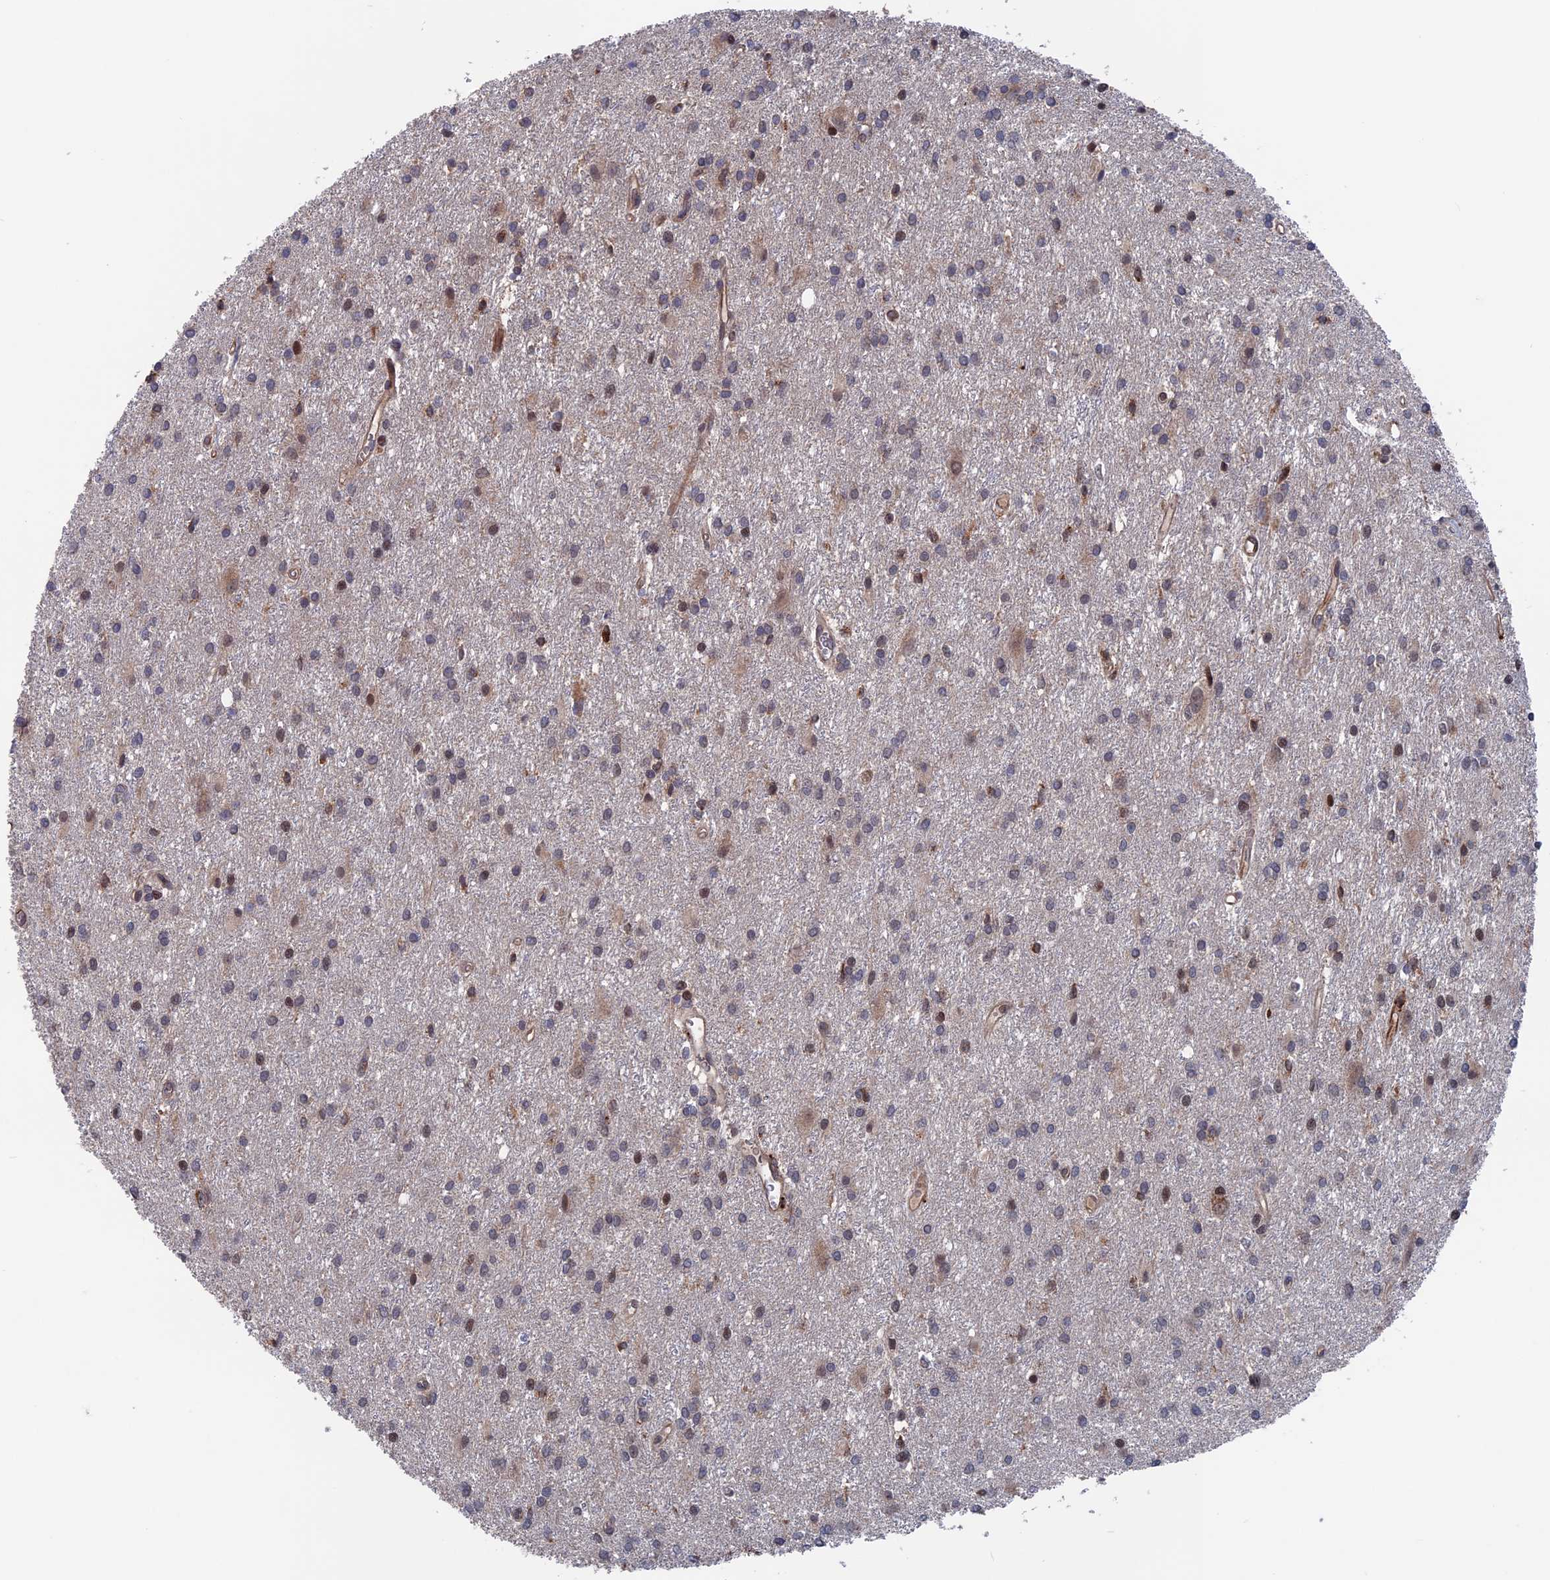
{"staining": {"intensity": "weak", "quantity": "<25%", "location": "nuclear"}, "tissue": "glioma", "cell_type": "Tumor cells", "image_type": "cancer", "snomed": [{"axis": "morphology", "description": "Glioma, malignant, High grade"}, {"axis": "topography", "description": "Brain"}], "caption": "Protein analysis of glioma reveals no significant positivity in tumor cells.", "gene": "PLA2G15", "patient": {"sex": "female", "age": 50}}